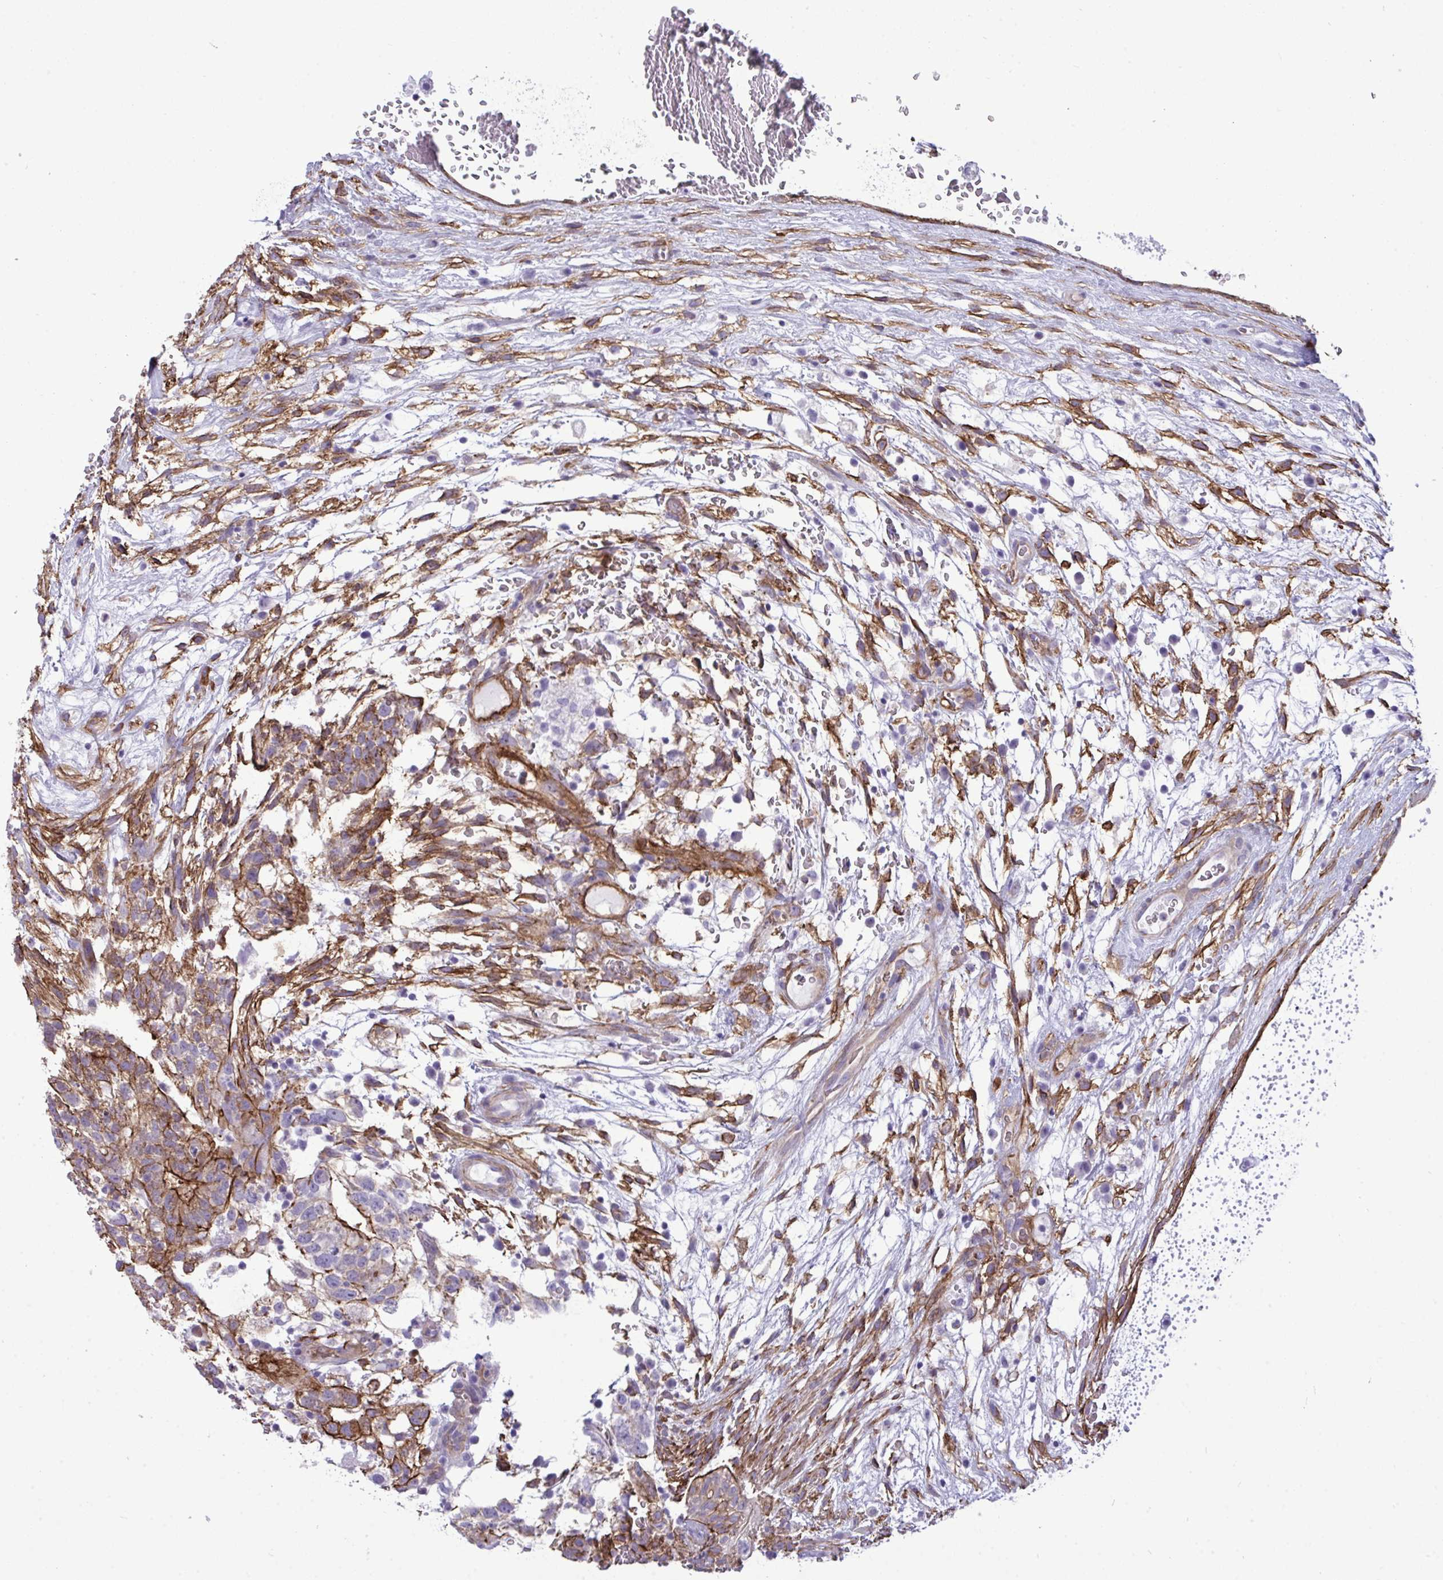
{"staining": {"intensity": "moderate", "quantity": "25%-75%", "location": "cytoplasmic/membranous"}, "tissue": "testis cancer", "cell_type": "Tumor cells", "image_type": "cancer", "snomed": [{"axis": "morphology", "description": "Normal tissue, NOS"}, {"axis": "morphology", "description": "Carcinoma, Embryonal, NOS"}, {"axis": "topography", "description": "Testis"}], "caption": "This photomicrograph displays embryonal carcinoma (testis) stained with immunohistochemistry (IHC) to label a protein in brown. The cytoplasmic/membranous of tumor cells show moderate positivity for the protein. Nuclei are counter-stained blue.", "gene": "MYH10", "patient": {"sex": "male", "age": 32}}